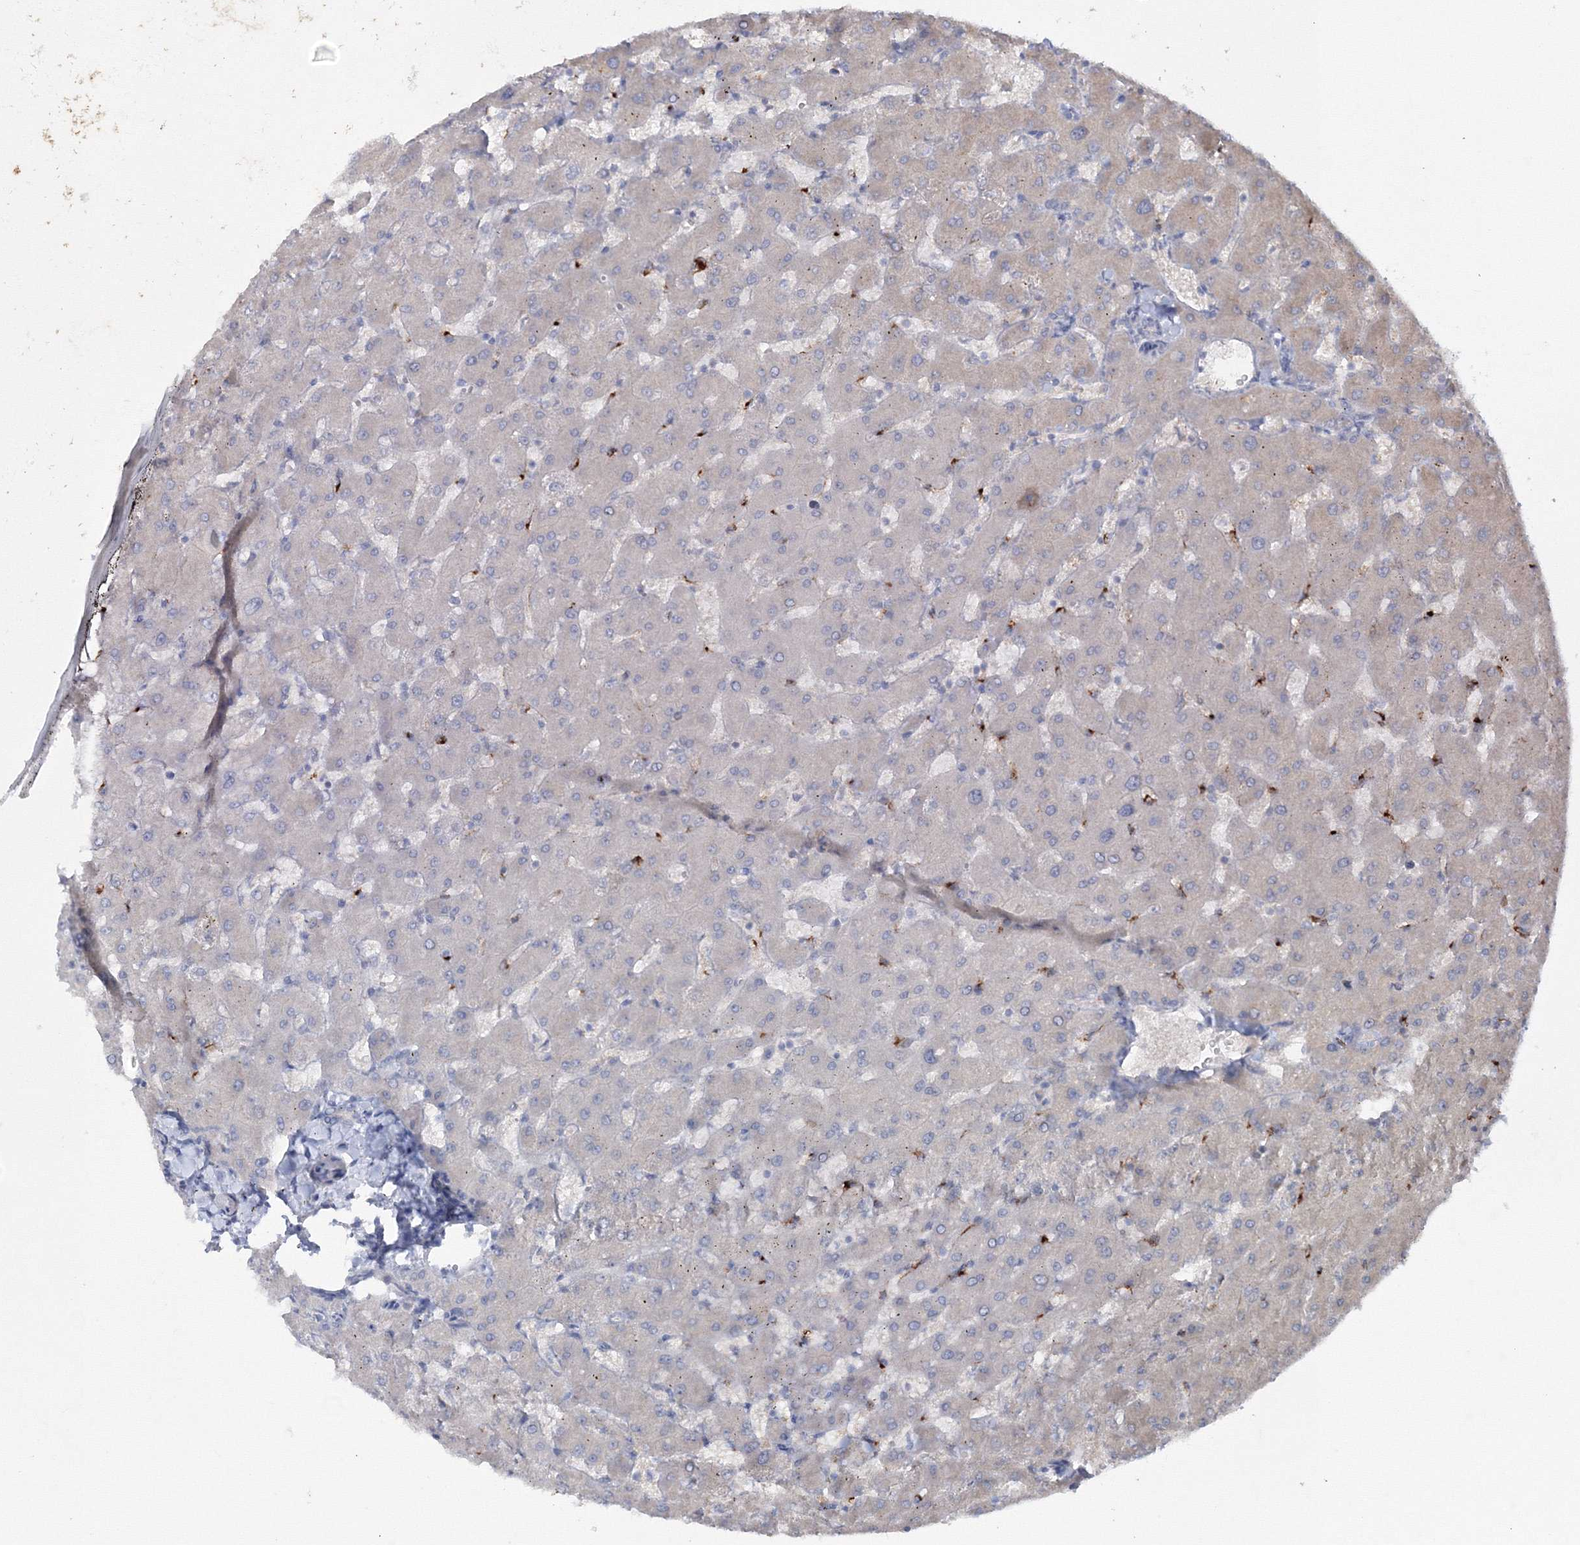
{"staining": {"intensity": "negative", "quantity": "none", "location": "none"}, "tissue": "liver", "cell_type": "Cholangiocytes", "image_type": "normal", "snomed": [{"axis": "morphology", "description": "Normal tissue, NOS"}, {"axis": "topography", "description": "Liver"}], "caption": "Human liver stained for a protein using immunohistochemistry (IHC) reveals no staining in cholangiocytes.", "gene": "IPMK", "patient": {"sex": "female", "age": 63}}